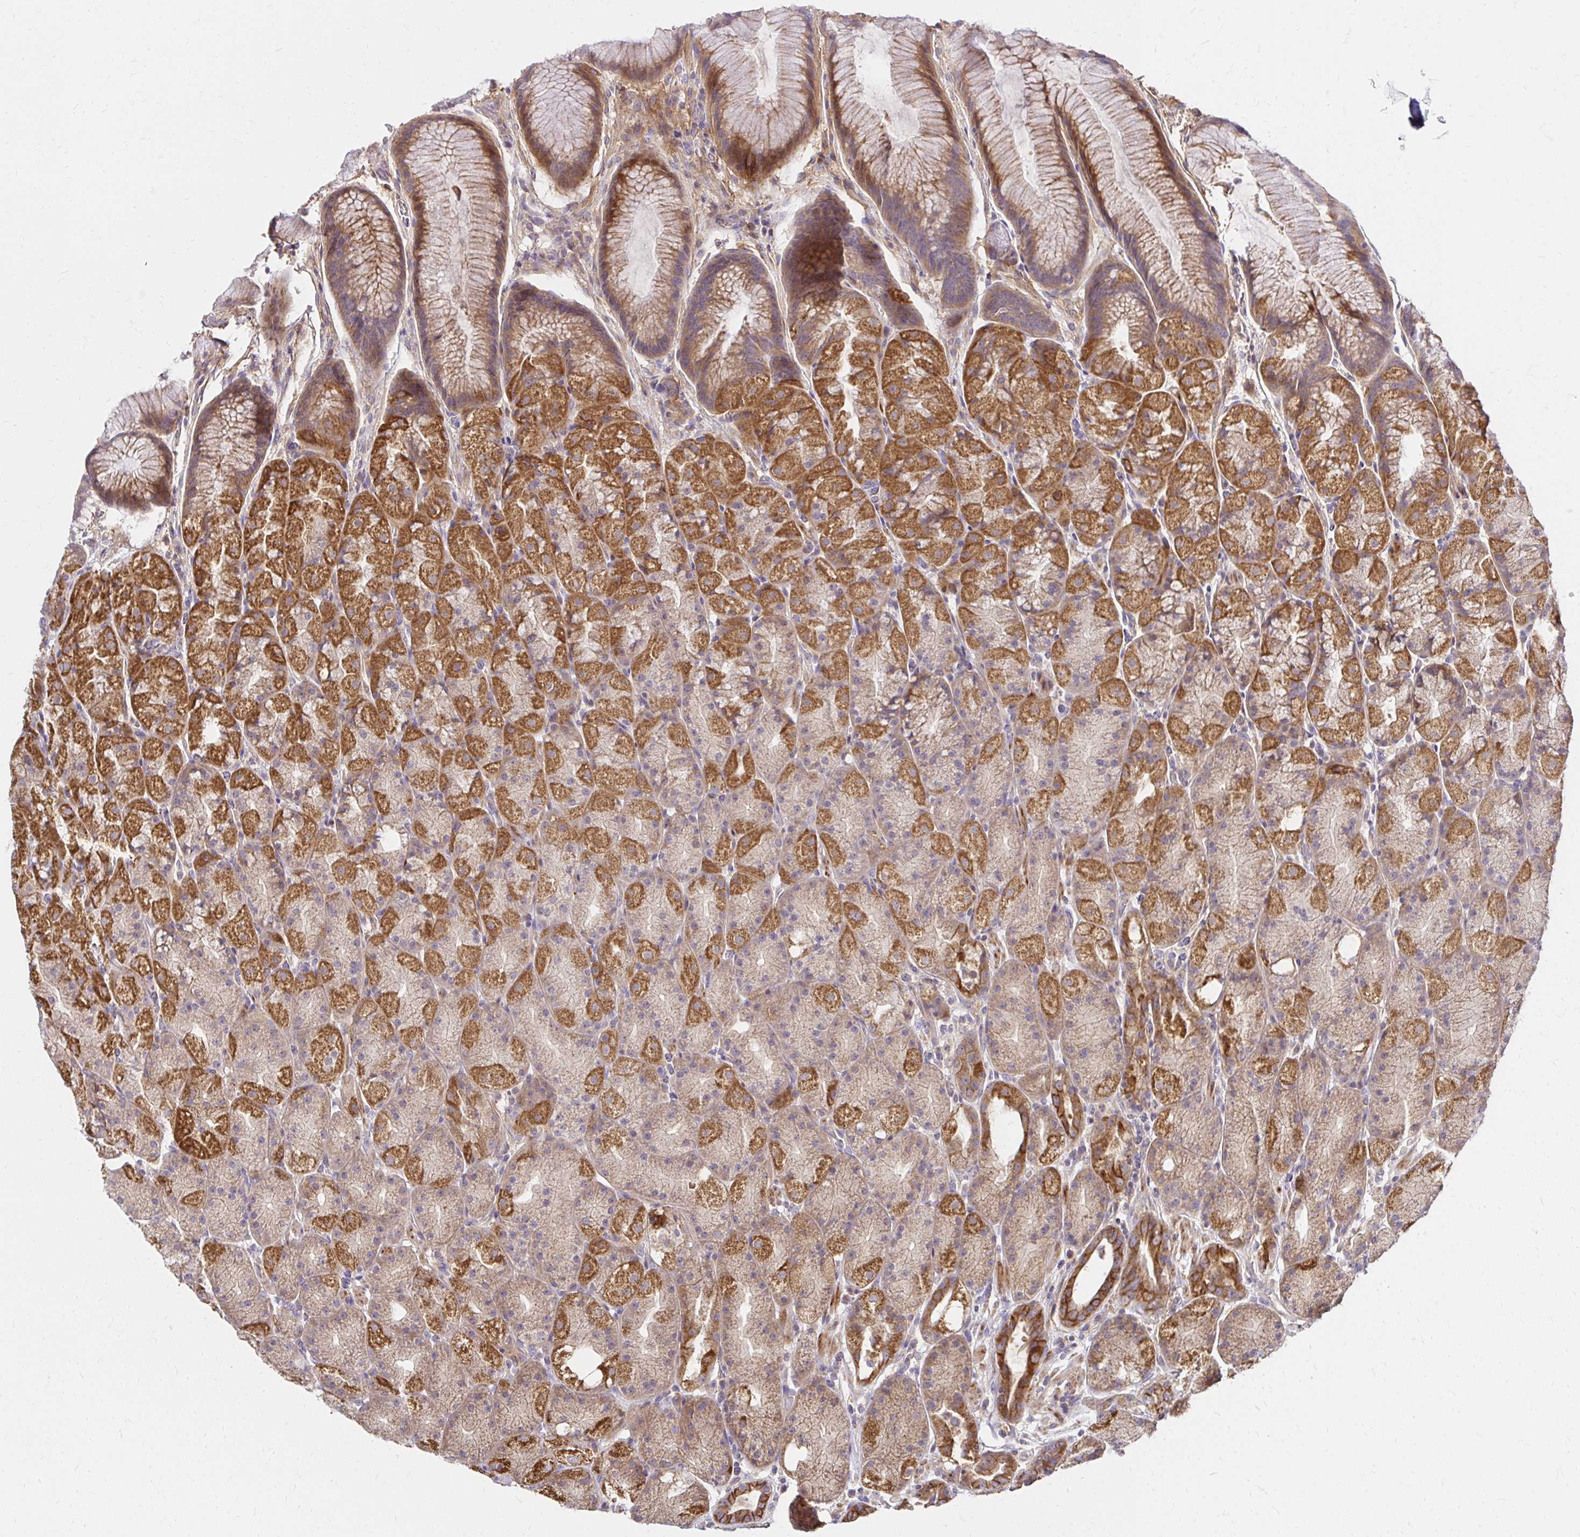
{"staining": {"intensity": "strong", "quantity": "25%-75%", "location": "cytoplasmic/membranous"}, "tissue": "stomach", "cell_type": "Glandular cells", "image_type": "normal", "snomed": [{"axis": "morphology", "description": "Normal tissue, NOS"}, {"axis": "topography", "description": "Stomach, upper"}, {"axis": "topography", "description": "Stomach"}], "caption": "DAB (3,3'-diaminobenzidine) immunohistochemical staining of normal human stomach exhibits strong cytoplasmic/membranous protein staining in about 25%-75% of glandular cells.", "gene": "ITGA2", "patient": {"sex": "male", "age": 48}}